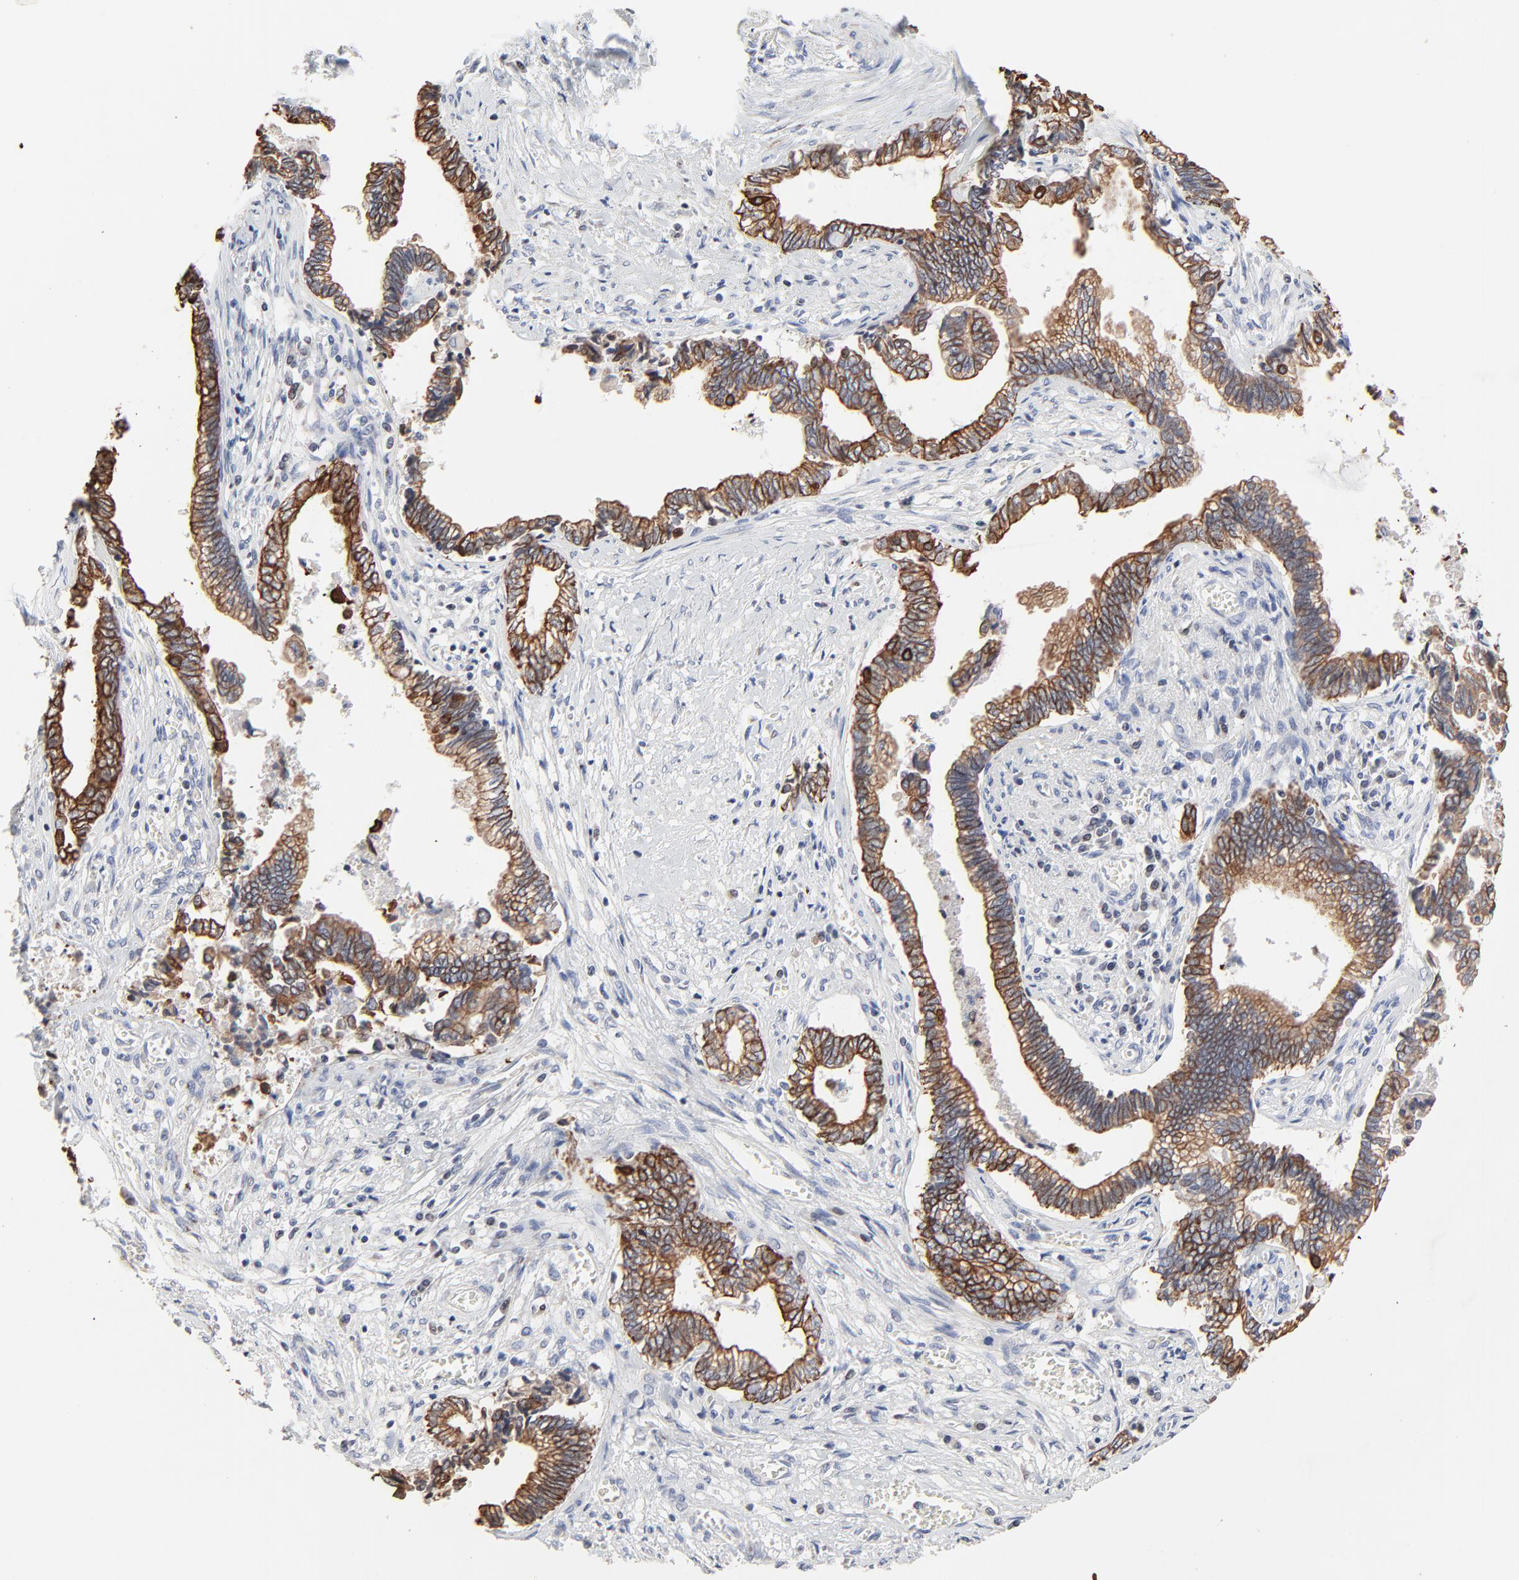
{"staining": {"intensity": "strong", "quantity": ">75%", "location": "cytoplasmic/membranous"}, "tissue": "liver cancer", "cell_type": "Tumor cells", "image_type": "cancer", "snomed": [{"axis": "morphology", "description": "Cholangiocarcinoma"}, {"axis": "topography", "description": "Liver"}], "caption": "Liver cholangiocarcinoma stained with DAB immunohistochemistry demonstrates high levels of strong cytoplasmic/membranous expression in about >75% of tumor cells. The staining was performed using DAB, with brown indicating positive protein expression. Nuclei are stained blue with hematoxylin.", "gene": "LNX1", "patient": {"sex": "male", "age": 57}}